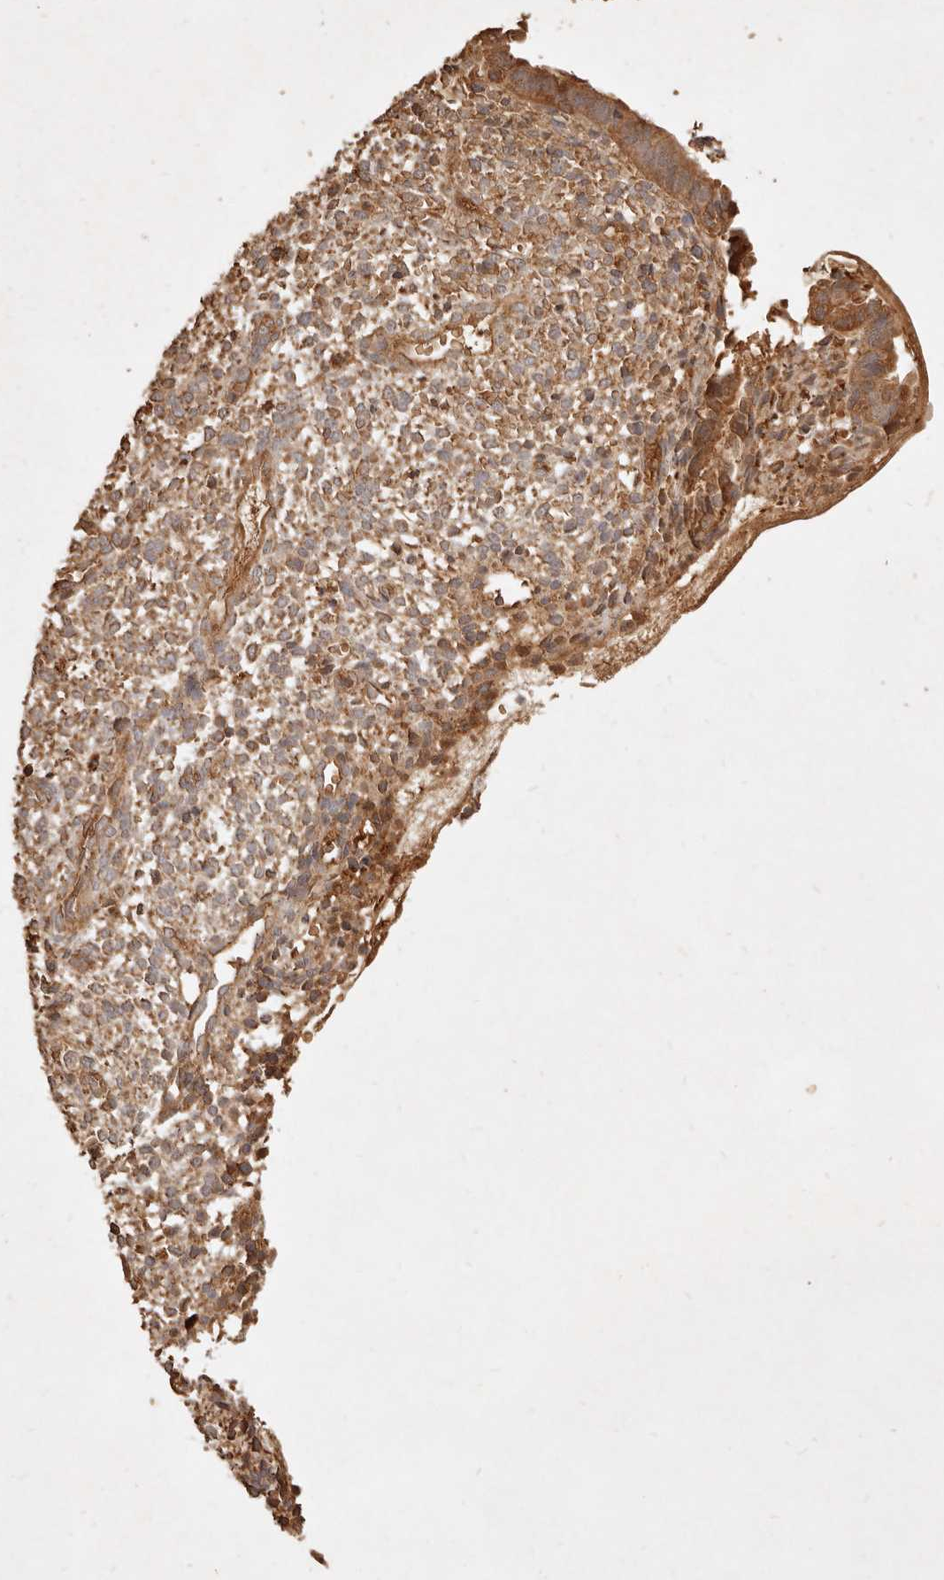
{"staining": {"intensity": "moderate", "quantity": "25%-75%", "location": "cytoplasmic/membranous"}, "tissue": "endometrium", "cell_type": "Cells in endometrial stroma", "image_type": "normal", "snomed": [{"axis": "morphology", "description": "Normal tissue, NOS"}, {"axis": "topography", "description": "Endometrium"}], "caption": "Endometrium stained for a protein (brown) exhibits moderate cytoplasmic/membranous positive staining in about 25%-75% of cells in endometrial stroma.", "gene": "FAM180B", "patient": {"sex": "female", "age": 46}}